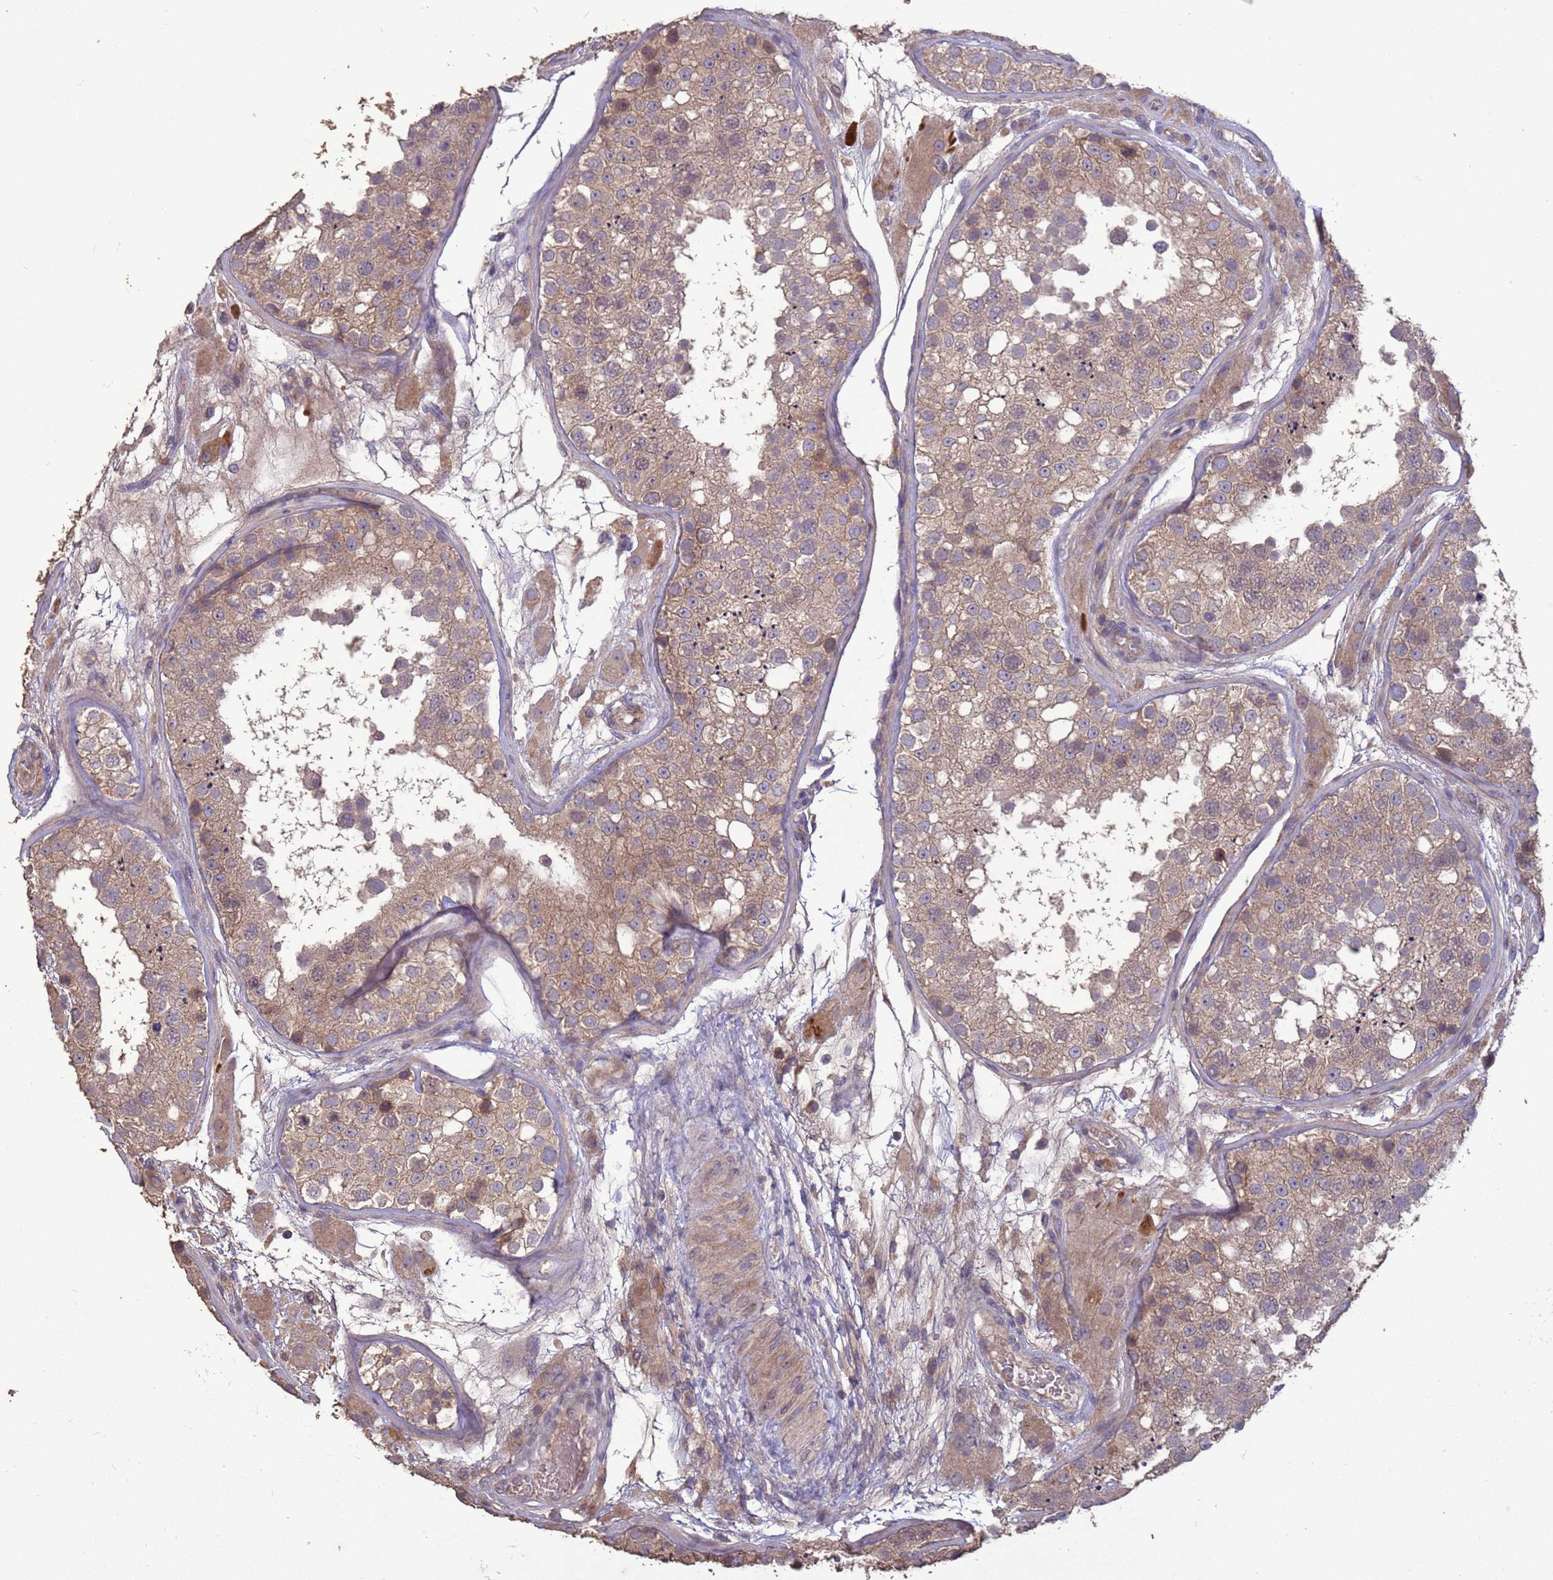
{"staining": {"intensity": "moderate", "quantity": ">75%", "location": "cytoplasmic/membranous"}, "tissue": "testis", "cell_type": "Cells in seminiferous ducts", "image_type": "normal", "snomed": [{"axis": "morphology", "description": "Normal tissue, NOS"}, {"axis": "topography", "description": "Testis"}], "caption": "A medium amount of moderate cytoplasmic/membranous expression is appreciated in approximately >75% of cells in seminiferous ducts in benign testis.", "gene": "SLC9B2", "patient": {"sex": "male", "age": 26}}